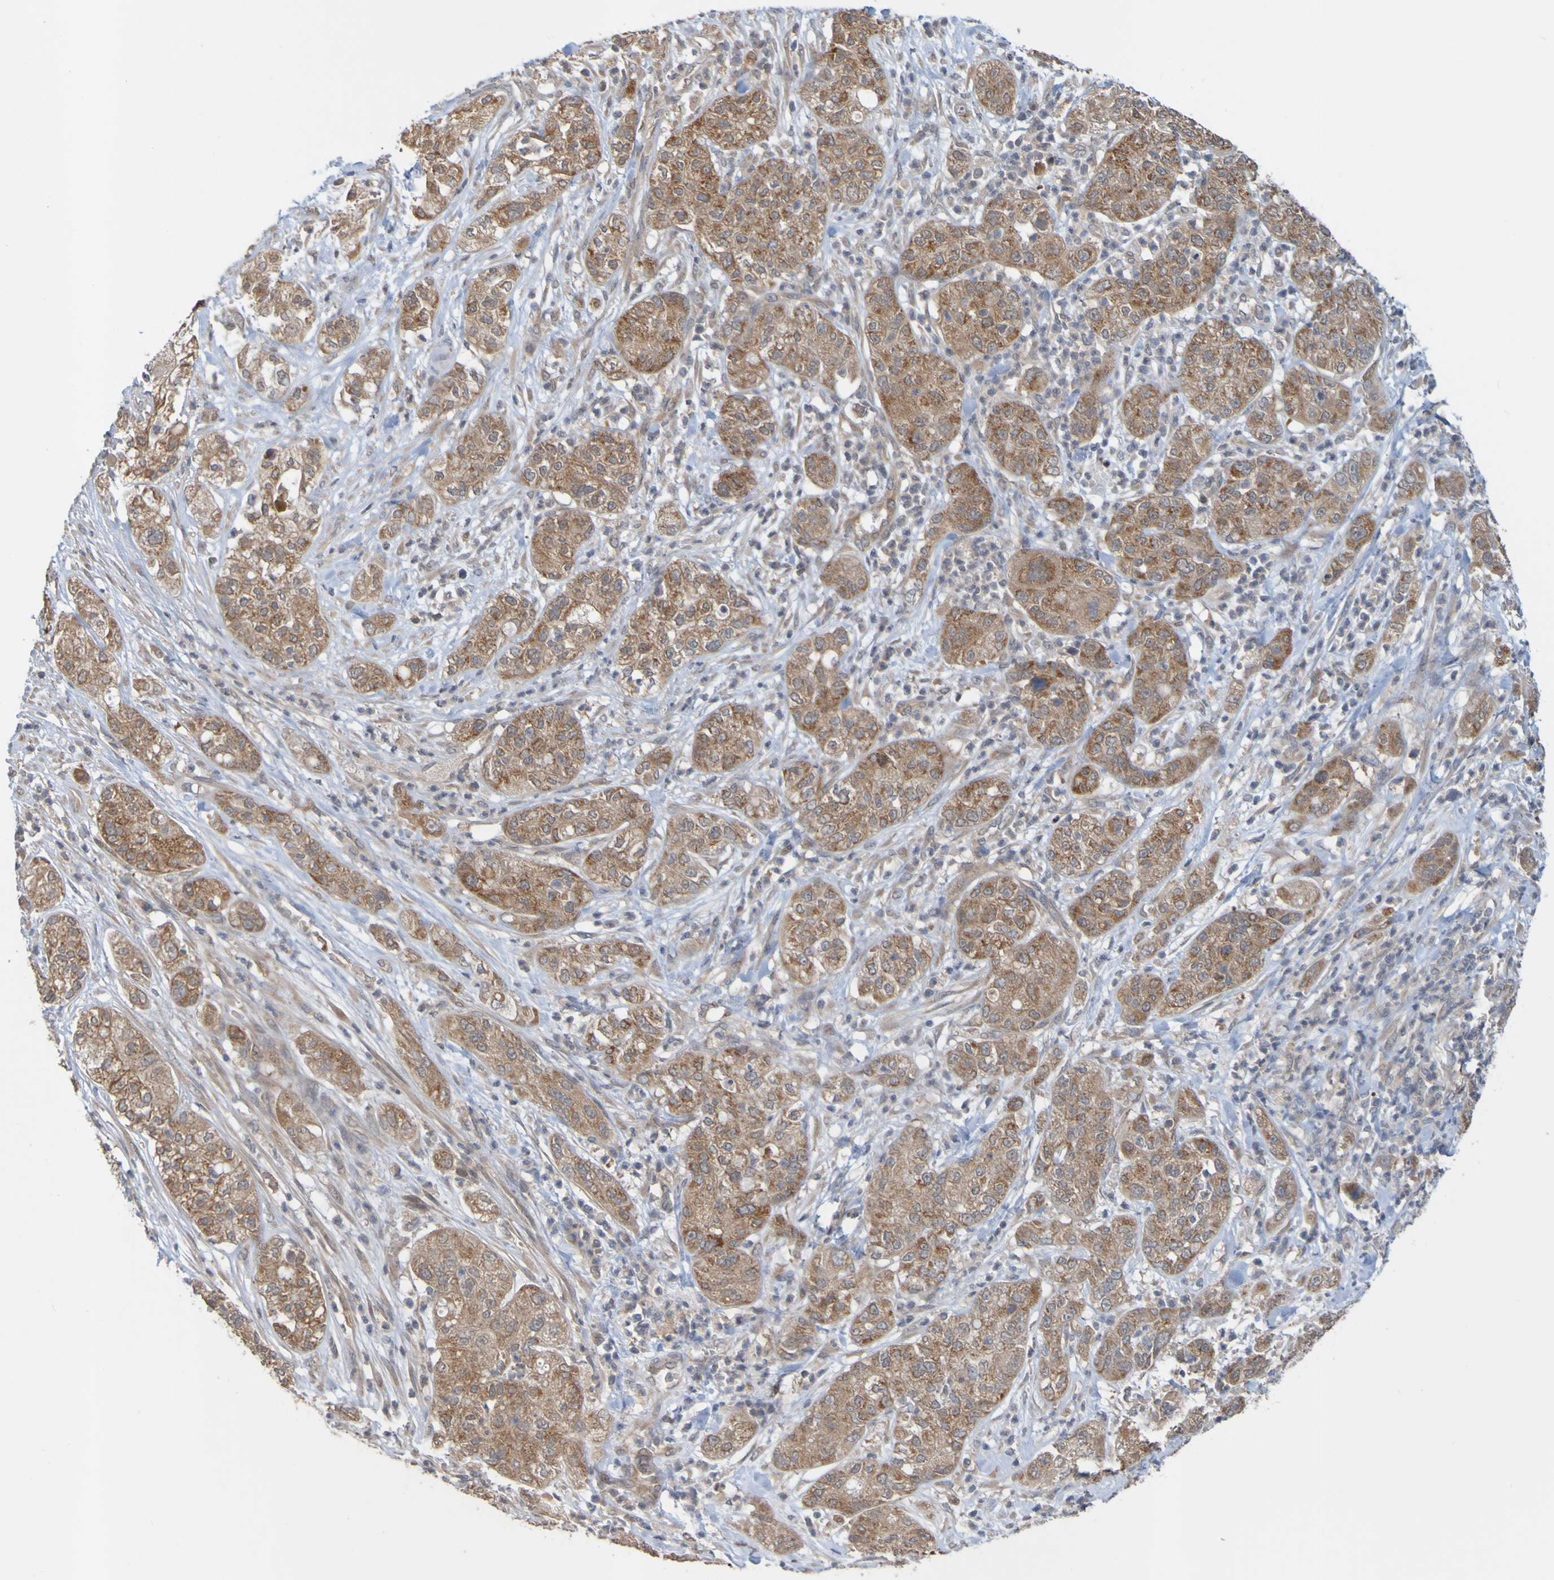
{"staining": {"intensity": "strong", "quantity": ">75%", "location": "cytoplasmic/membranous"}, "tissue": "pancreatic cancer", "cell_type": "Tumor cells", "image_type": "cancer", "snomed": [{"axis": "morphology", "description": "Adenocarcinoma, NOS"}, {"axis": "topography", "description": "Pancreas"}], "caption": "A high-resolution histopathology image shows immunohistochemistry staining of adenocarcinoma (pancreatic), which shows strong cytoplasmic/membranous expression in about >75% of tumor cells.", "gene": "NAV2", "patient": {"sex": "female", "age": 78}}